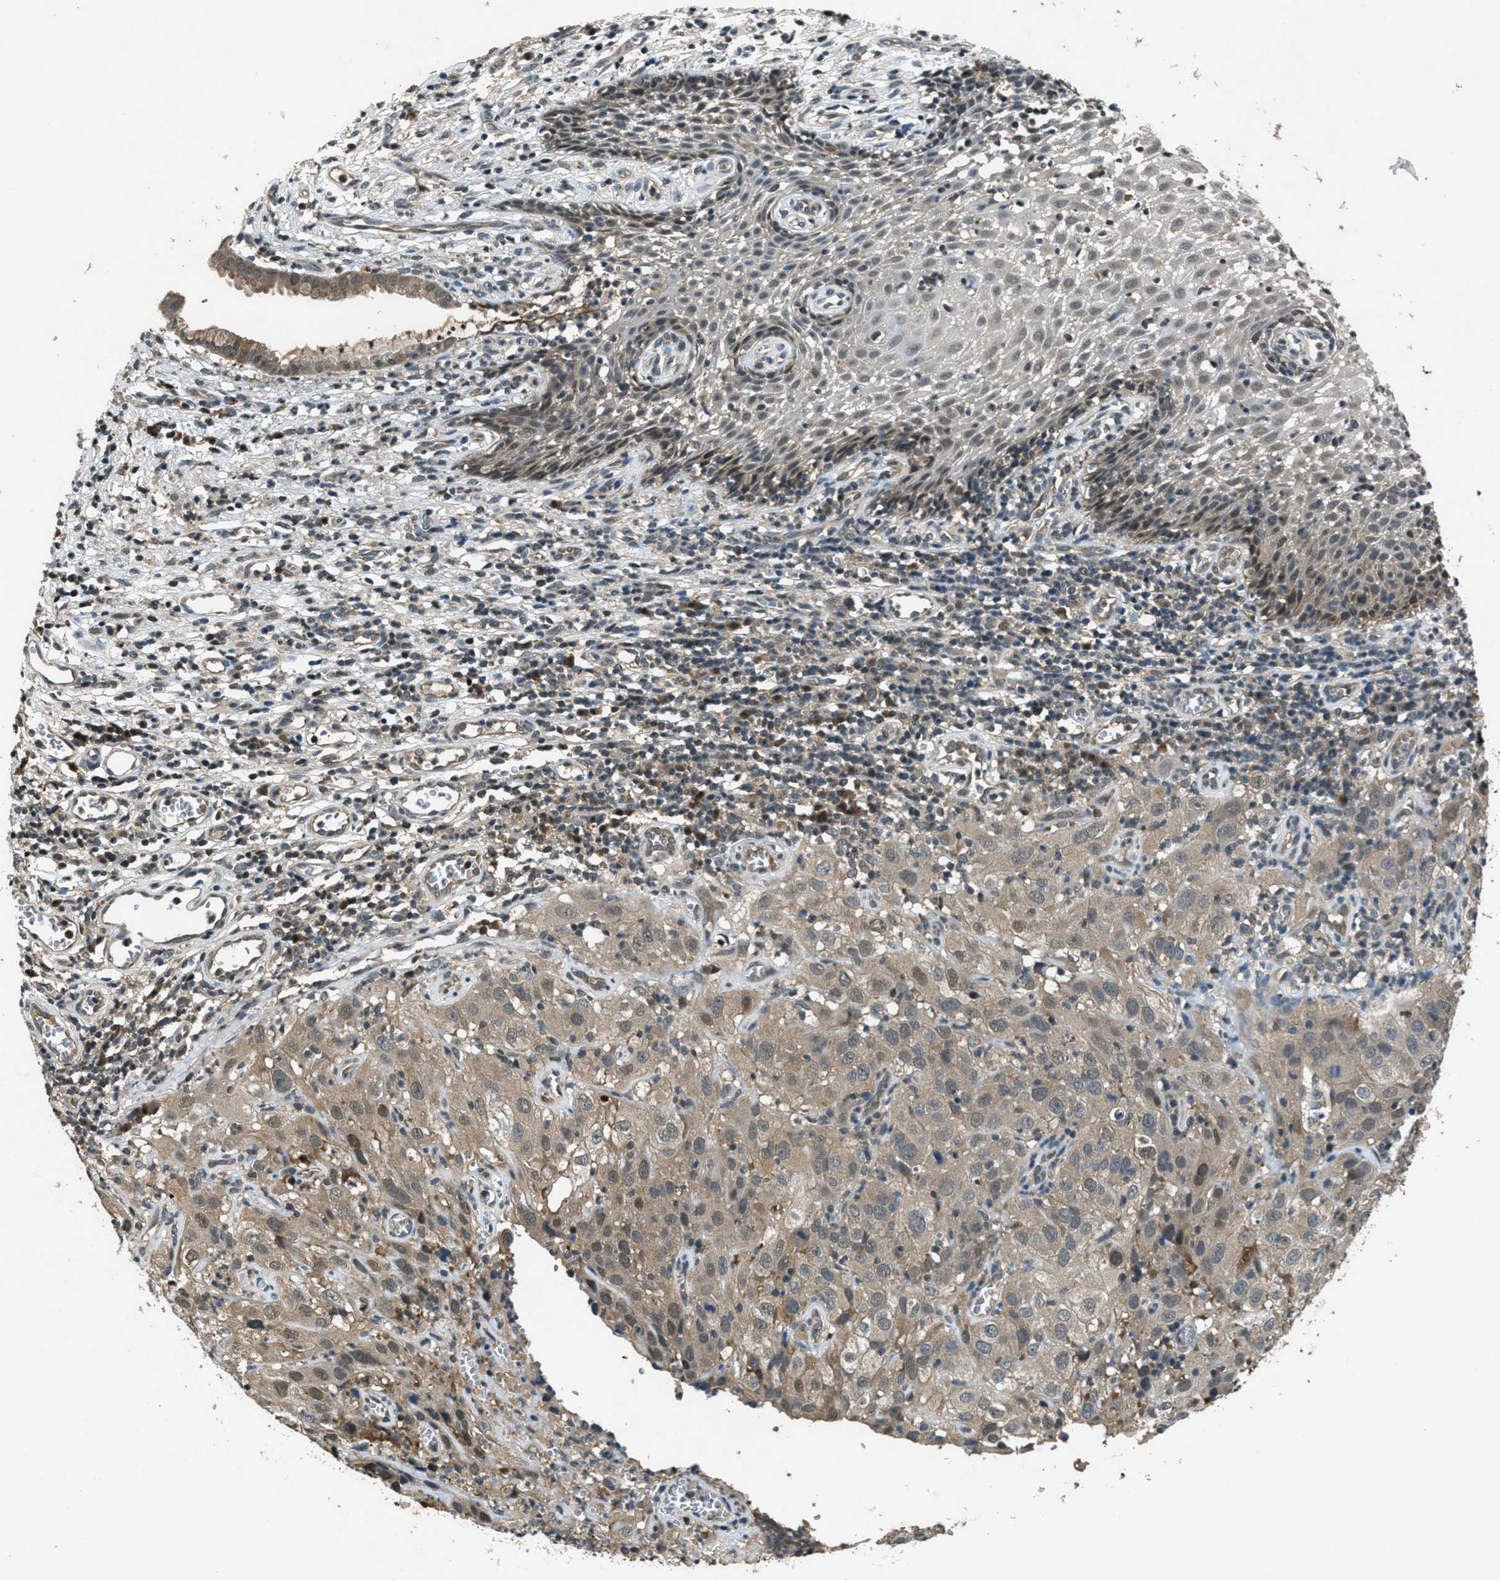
{"staining": {"intensity": "weak", "quantity": ">75%", "location": "cytoplasmic/membranous,nuclear"}, "tissue": "cervical cancer", "cell_type": "Tumor cells", "image_type": "cancer", "snomed": [{"axis": "morphology", "description": "Squamous cell carcinoma, NOS"}, {"axis": "topography", "description": "Cervix"}], "caption": "Immunohistochemistry of cervical squamous cell carcinoma displays low levels of weak cytoplasmic/membranous and nuclear staining in about >75% of tumor cells. The protein is shown in brown color, while the nuclei are stained blue.", "gene": "DUSP6", "patient": {"sex": "female", "age": 32}}